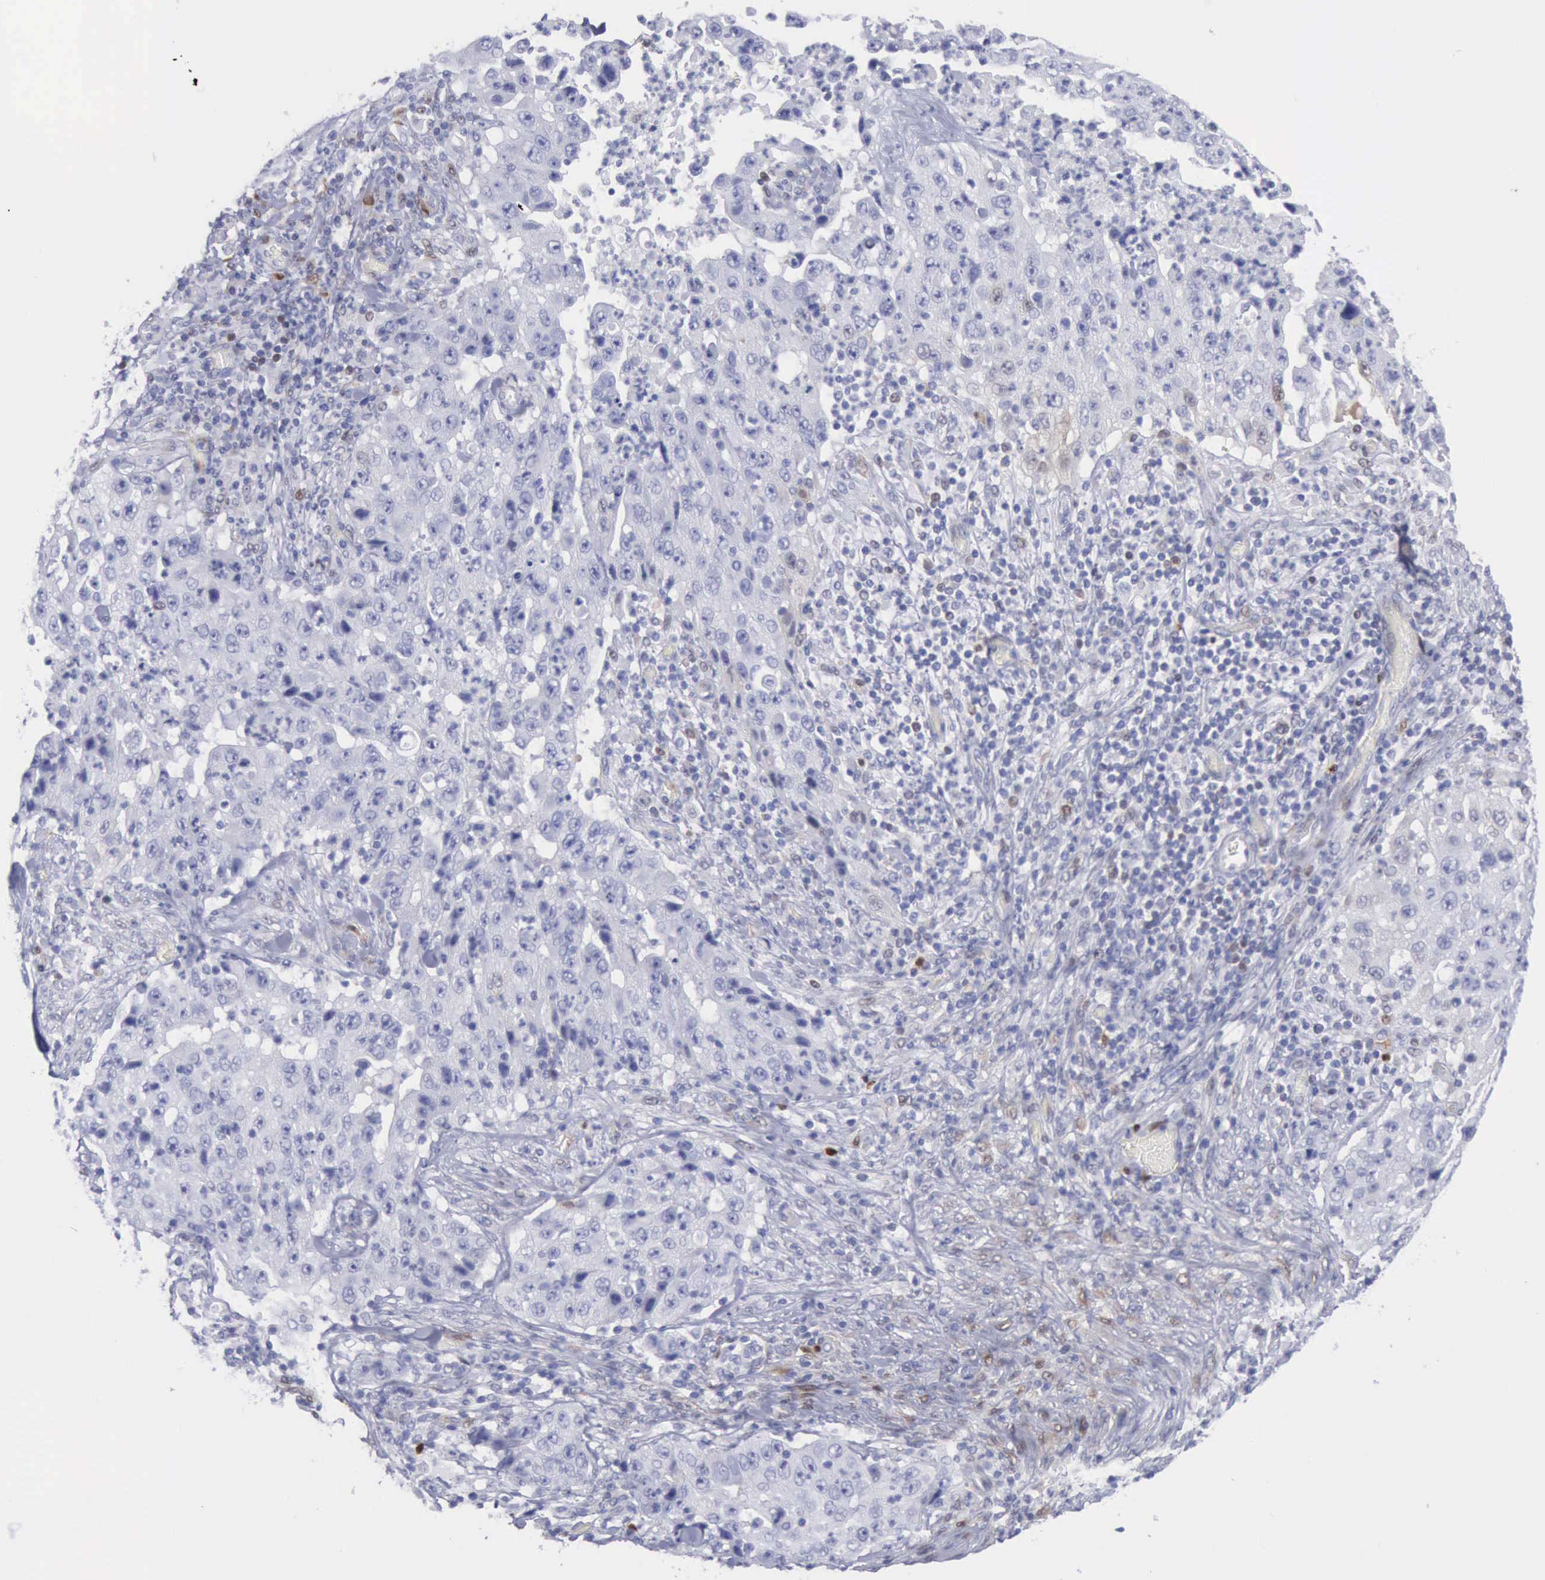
{"staining": {"intensity": "negative", "quantity": "none", "location": "none"}, "tissue": "lung cancer", "cell_type": "Tumor cells", "image_type": "cancer", "snomed": [{"axis": "morphology", "description": "Squamous cell carcinoma, NOS"}, {"axis": "topography", "description": "Lung"}], "caption": "This is an IHC image of lung cancer (squamous cell carcinoma). There is no expression in tumor cells.", "gene": "FHL1", "patient": {"sex": "male", "age": 64}}